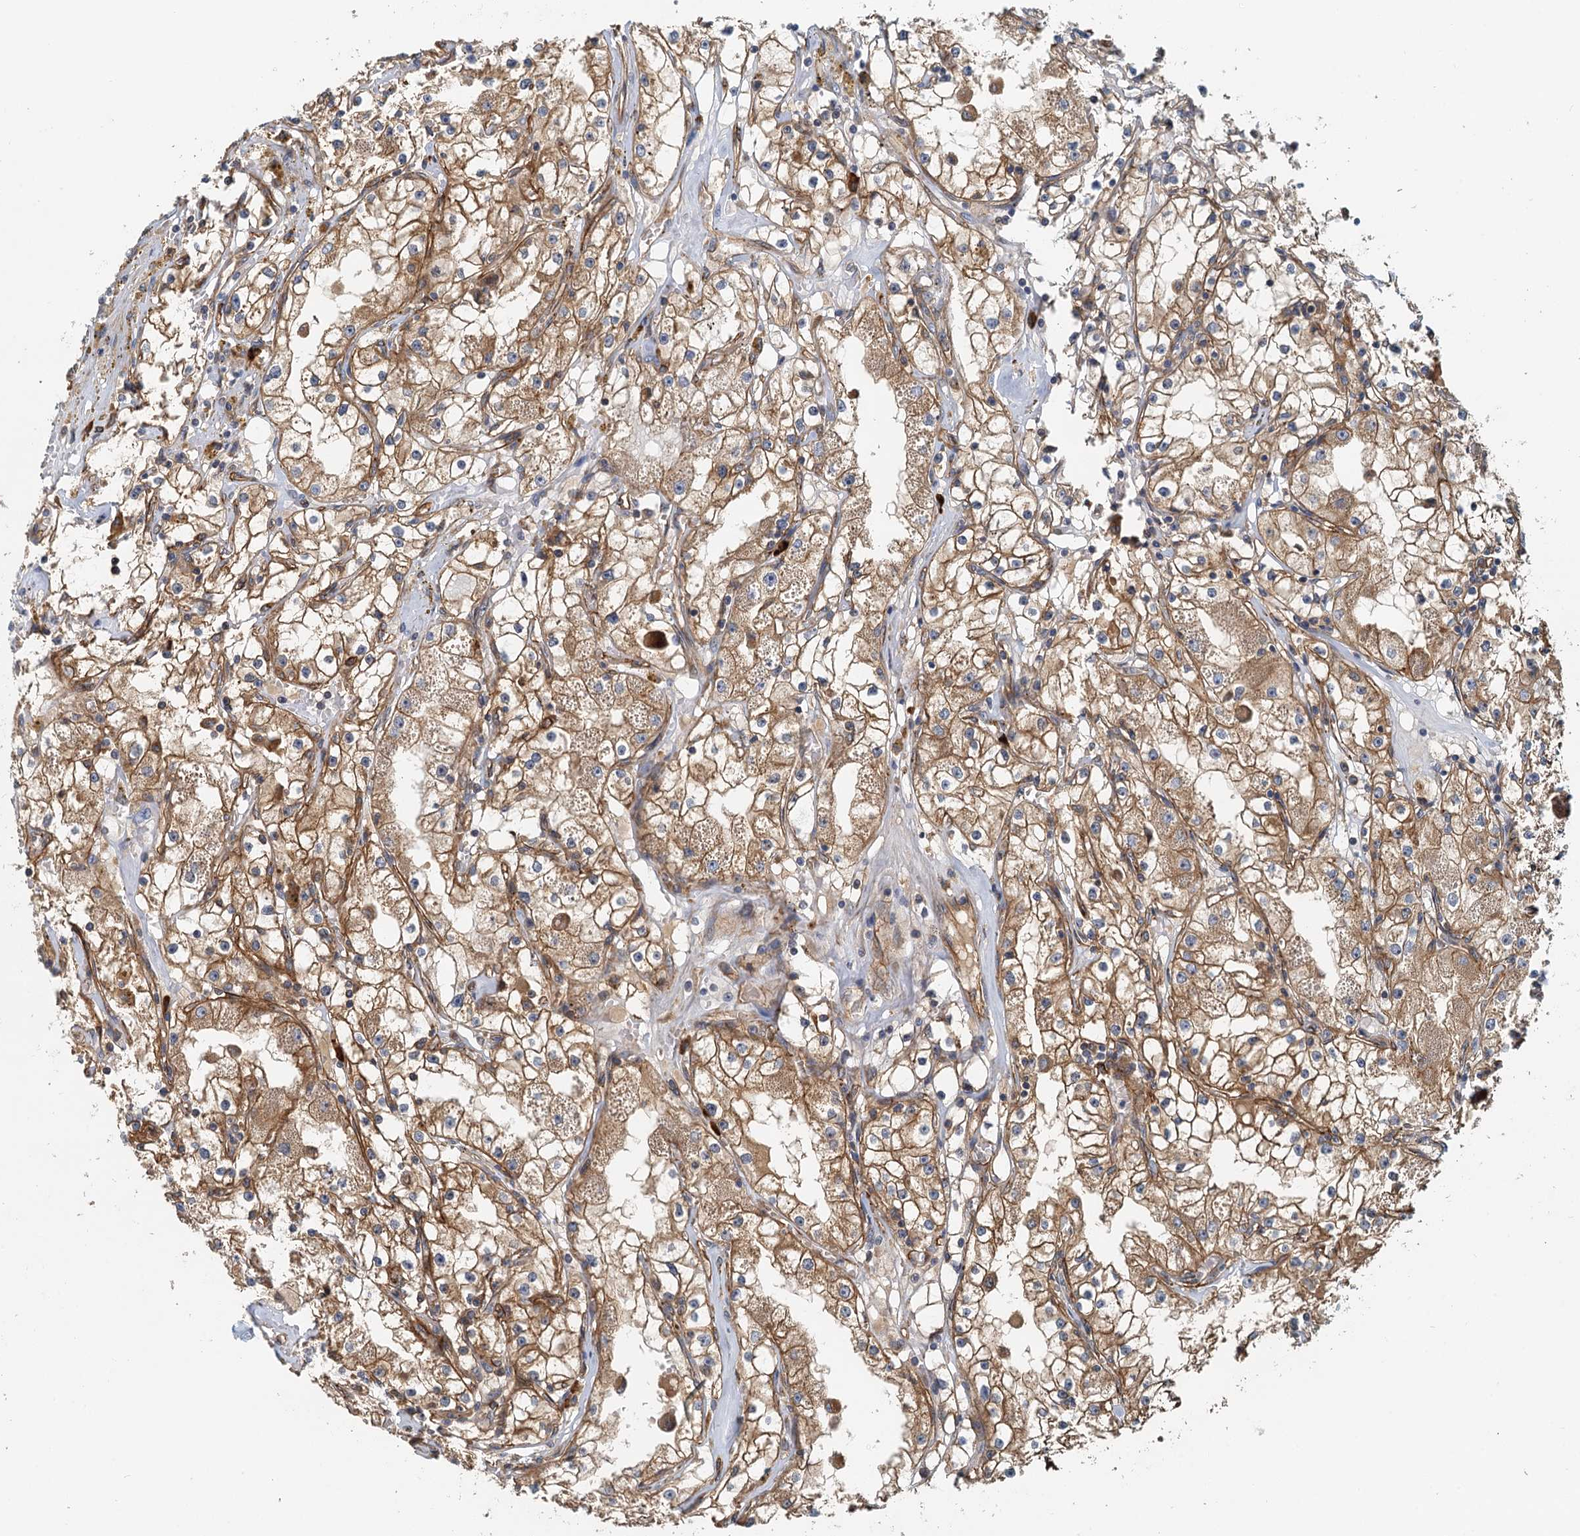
{"staining": {"intensity": "moderate", "quantity": ">75%", "location": "cytoplasmic/membranous"}, "tissue": "renal cancer", "cell_type": "Tumor cells", "image_type": "cancer", "snomed": [{"axis": "morphology", "description": "Adenocarcinoma, NOS"}, {"axis": "topography", "description": "Kidney"}], "caption": "Renal cancer (adenocarcinoma) stained with DAB (3,3'-diaminobenzidine) immunohistochemistry (IHC) displays medium levels of moderate cytoplasmic/membranous staining in about >75% of tumor cells.", "gene": "NIPAL3", "patient": {"sex": "male", "age": 56}}